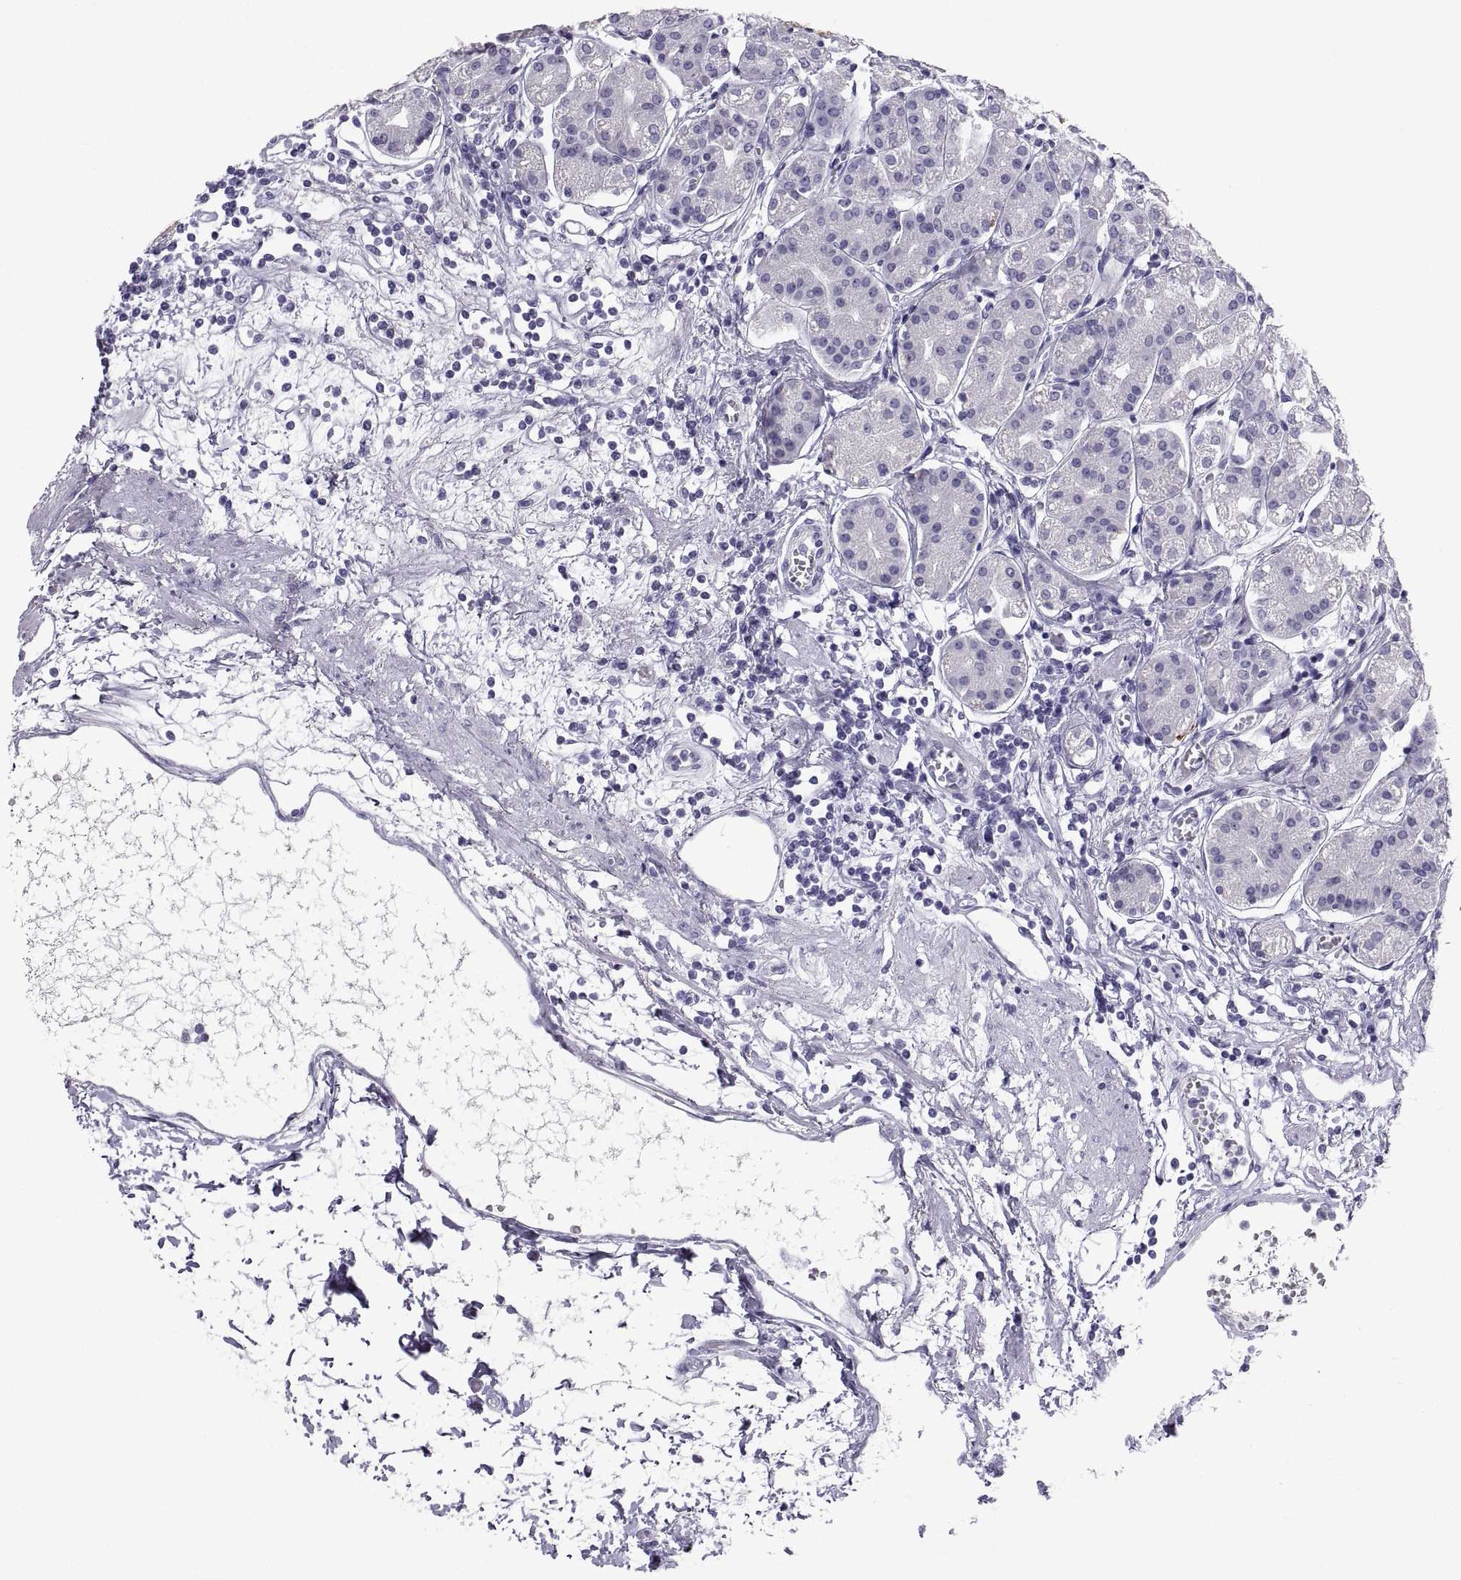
{"staining": {"intensity": "negative", "quantity": "none", "location": "none"}, "tissue": "stomach", "cell_type": "Glandular cells", "image_type": "normal", "snomed": [{"axis": "morphology", "description": "Normal tissue, NOS"}, {"axis": "topography", "description": "Skeletal muscle"}, {"axis": "topography", "description": "Stomach"}], "caption": "DAB (3,3'-diaminobenzidine) immunohistochemical staining of benign human stomach shows no significant staining in glandular cells.", "gene": "PCSK1N", "patient": {"sex": "female", "age": 57}}